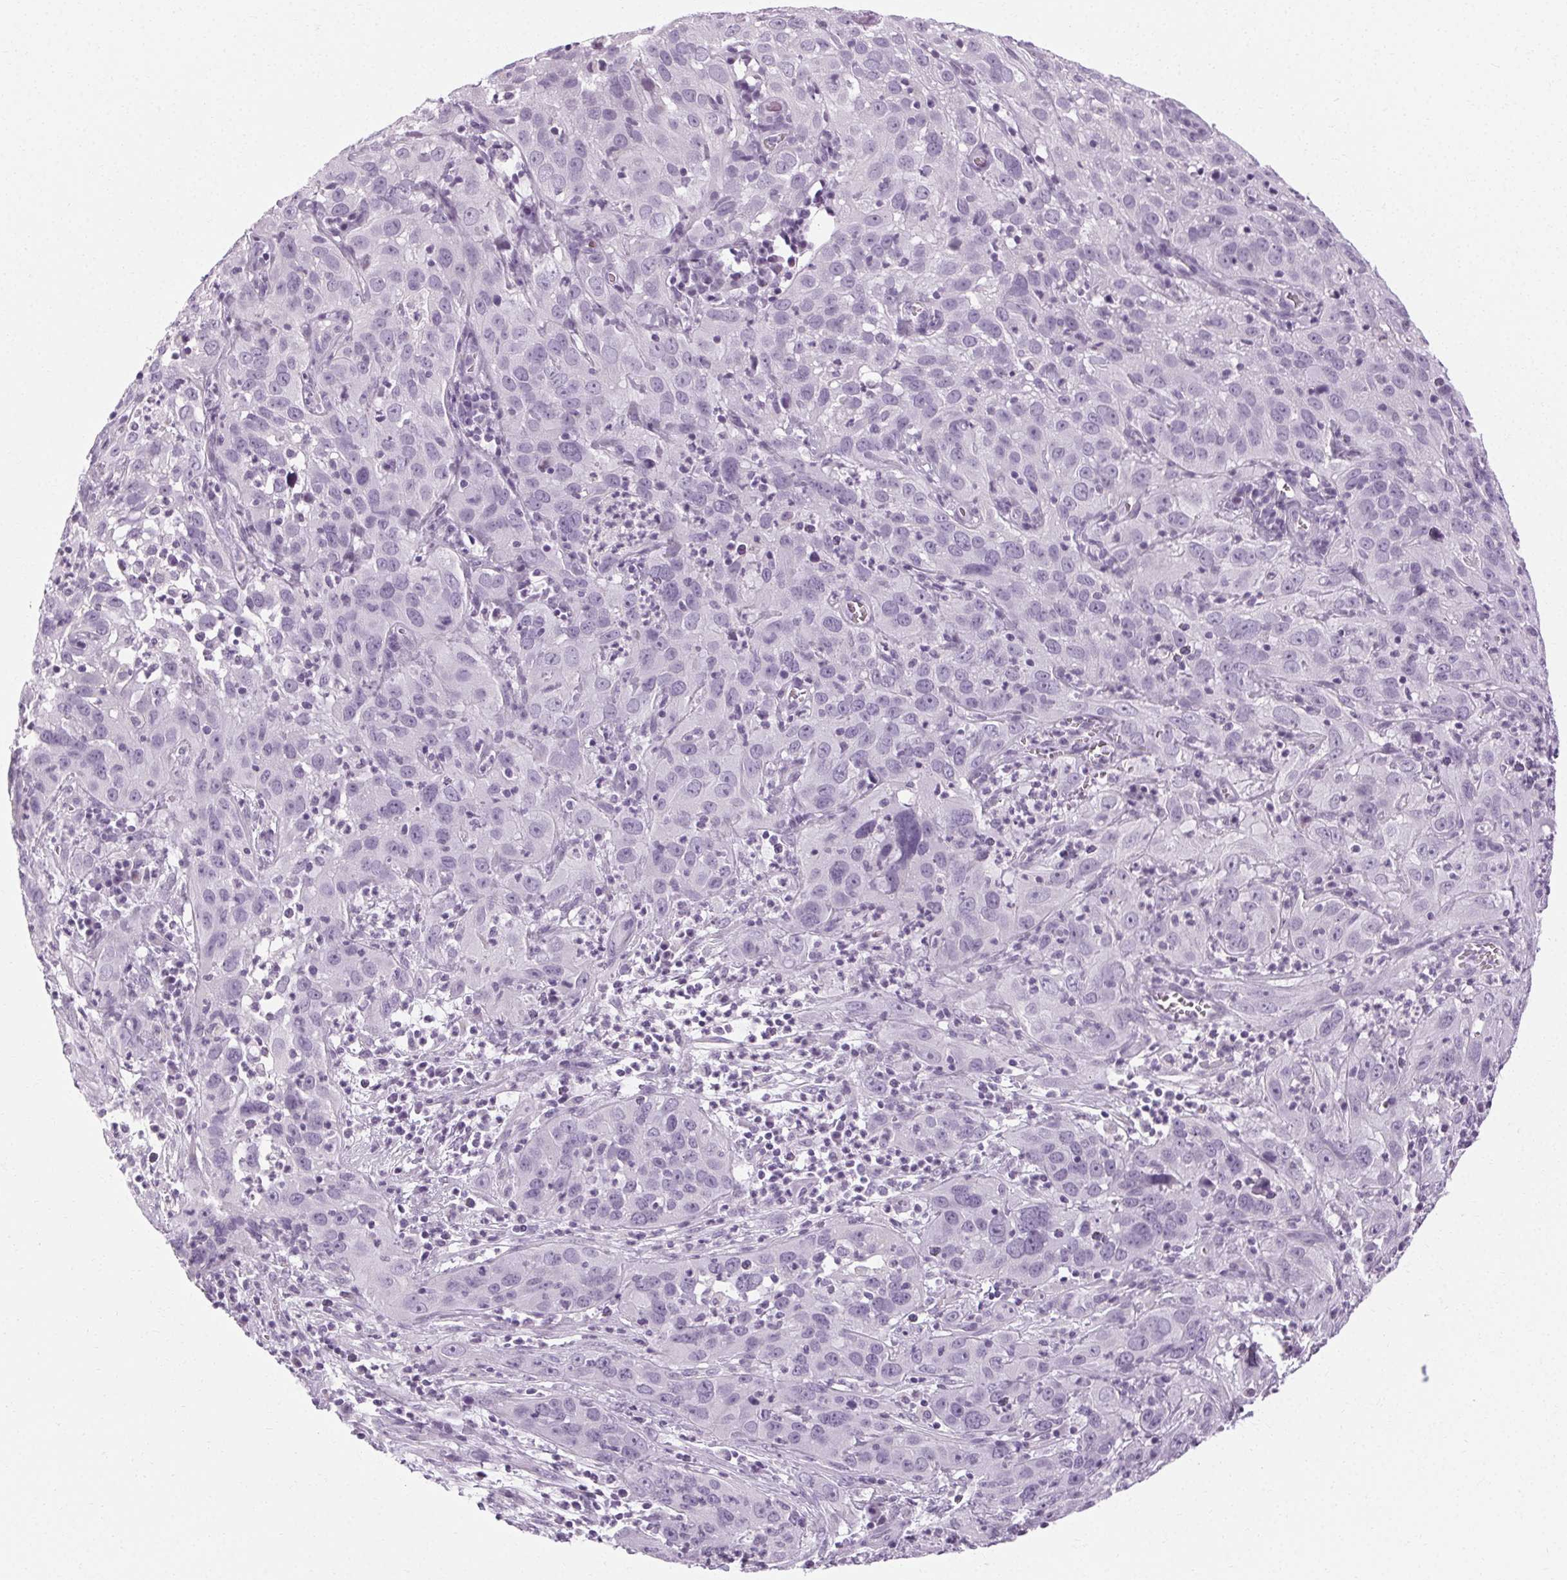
{"staining": {"intensity": "negative", "quantity": "none", "location": "none"}, "tissue": "cervical cancer", "cell_type": "Tumor cells", "image_type": "cancer", "snomed": [{"axis": "morphology", "description": "Squamous cell carcinoma, NOS"}, {"axis": "topography", "description": "Cervix"}], "caption": "Squamous cell carcinoma (cervical) was stained to show a protein in brown. There is no significant positivity in tumor cells.", "gene": "POMC", "patient": {"sex": "female", "age": 32}}